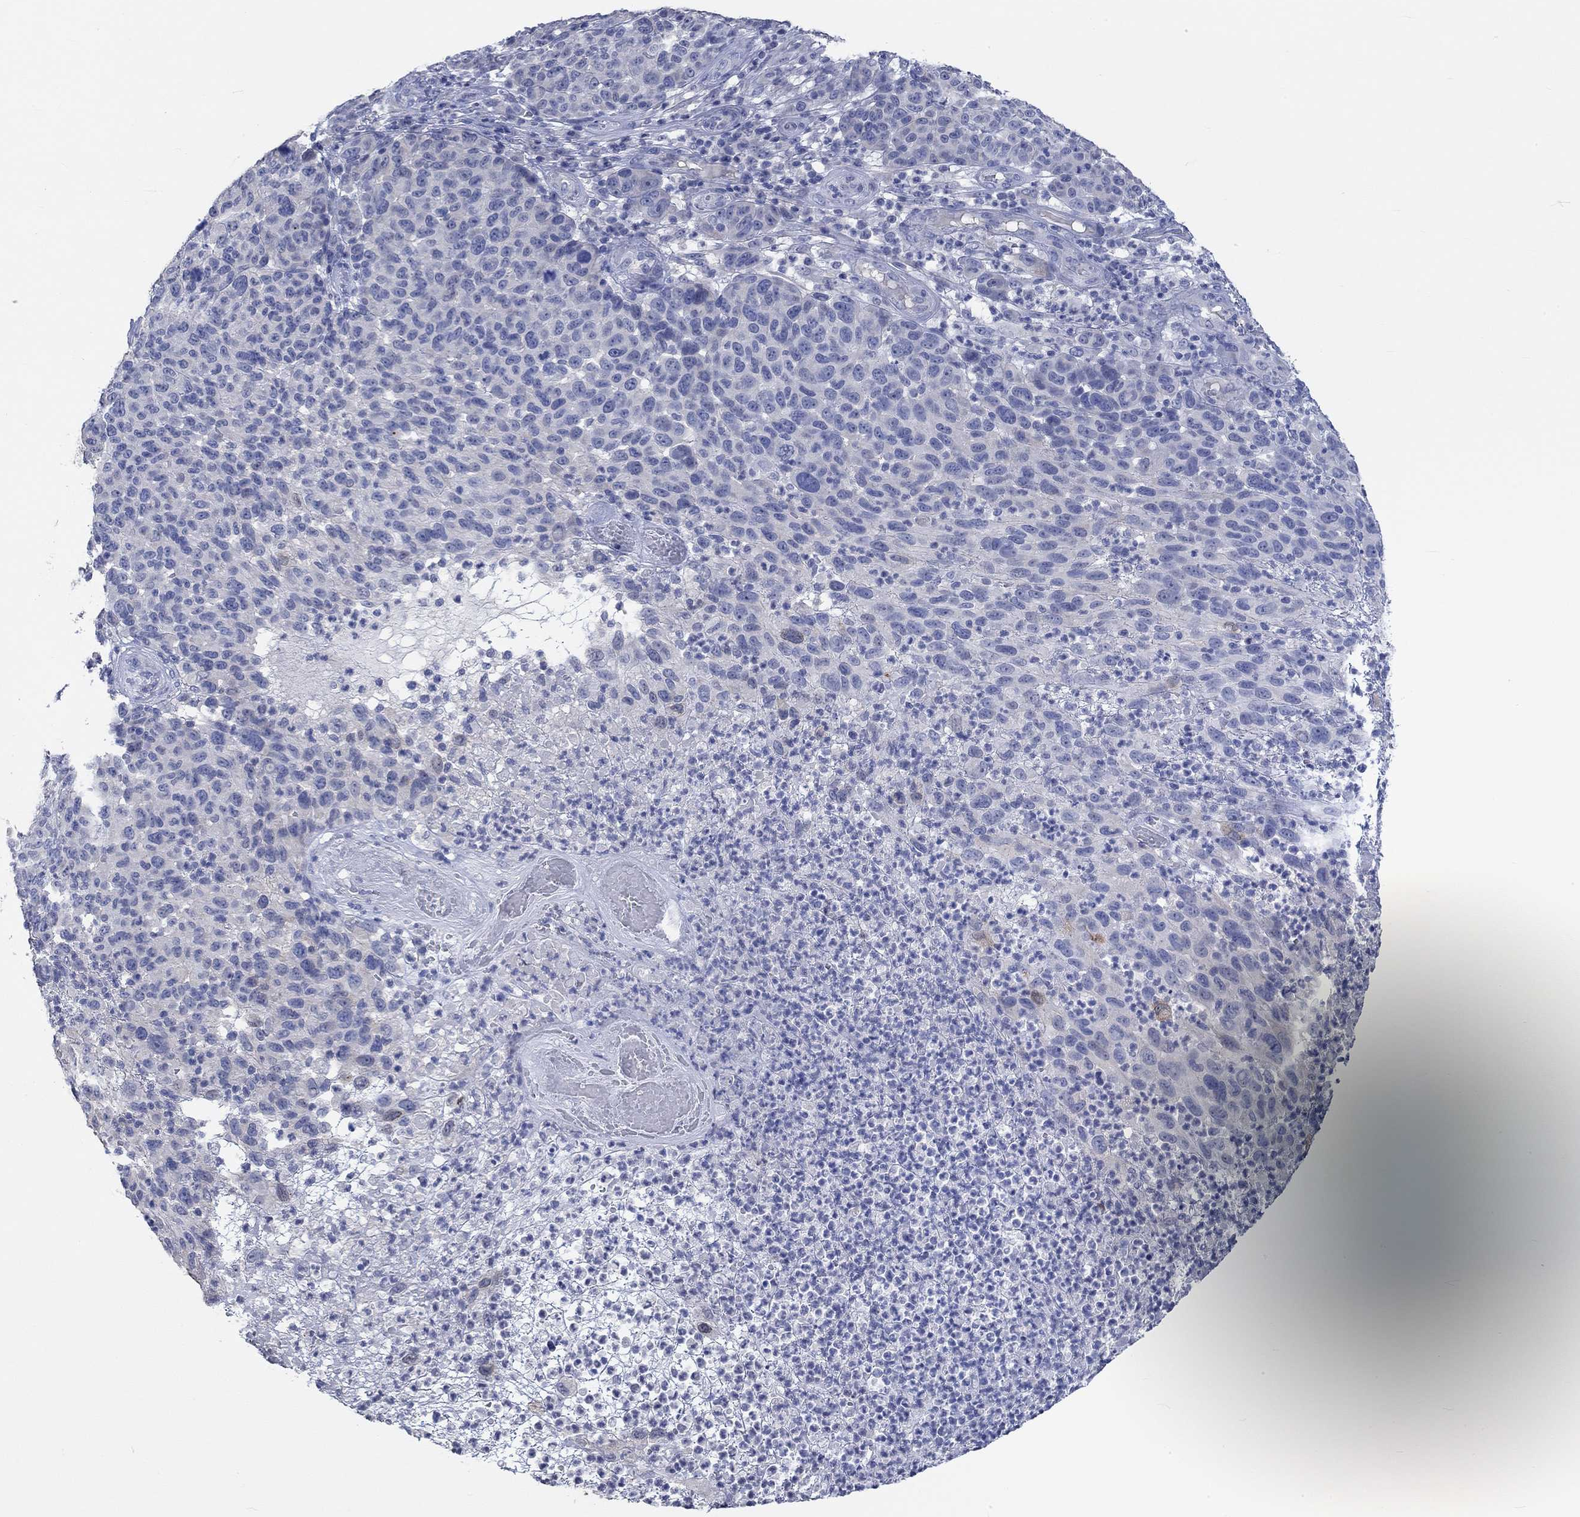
{"staining": {"intensity": "negative", "quantity": "none", "location": "none"}, "tissue": "melanoma", "cell_type": "Tumor cells", "image_type": "cancer", "snomed": [{"axis": "morphology", "description": "Malignant melanoma, NOS"}, {"axis": "topography", "description": "Skin"}], "caption": "Tumor cells show no significant positivity in malignant melanoma. (DAB (3,3'-diaminobenzidine) IHC with hematoxylin counter stain).", "gene": "PNMA5", "patient": {"sex": "male", "age": 59}}